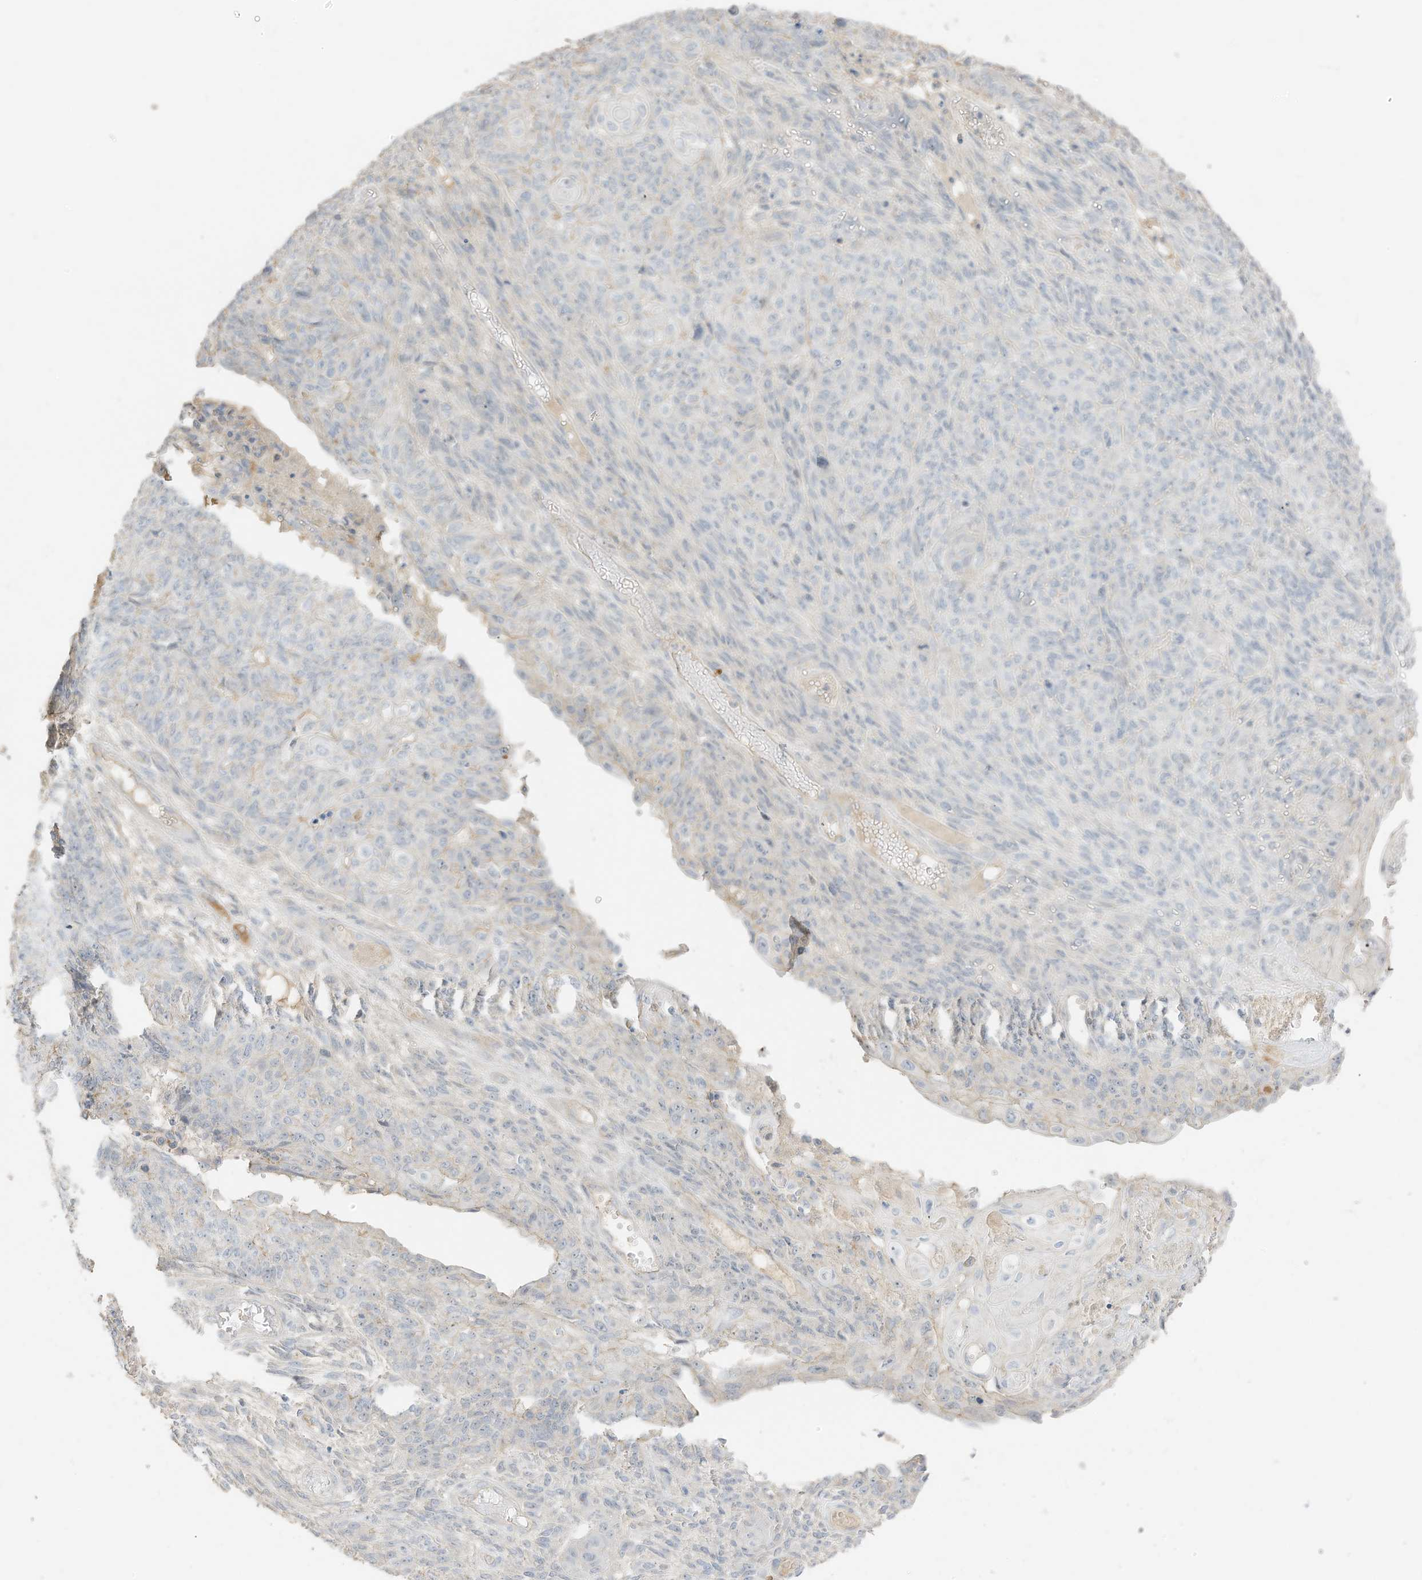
{"staining": {"intensity": "negative", "quantity": "none", "location": "none"}, "tissue": "endometrial cancer", "cell_type": "Tumor cells", "image_type": "cancer", "snomed": [{"axis": "morphology", "description": "Adenocarcinoma, NOS"}, {"axis": "topography", "description": "Endometrium"}], "caption": "Immunohistochemical staining of human endometrial adenocarcinoma displays no significant positivity in tumor cells.", "gene": "ZBTB41", "patient": {"sex": "female", "age": 32}}